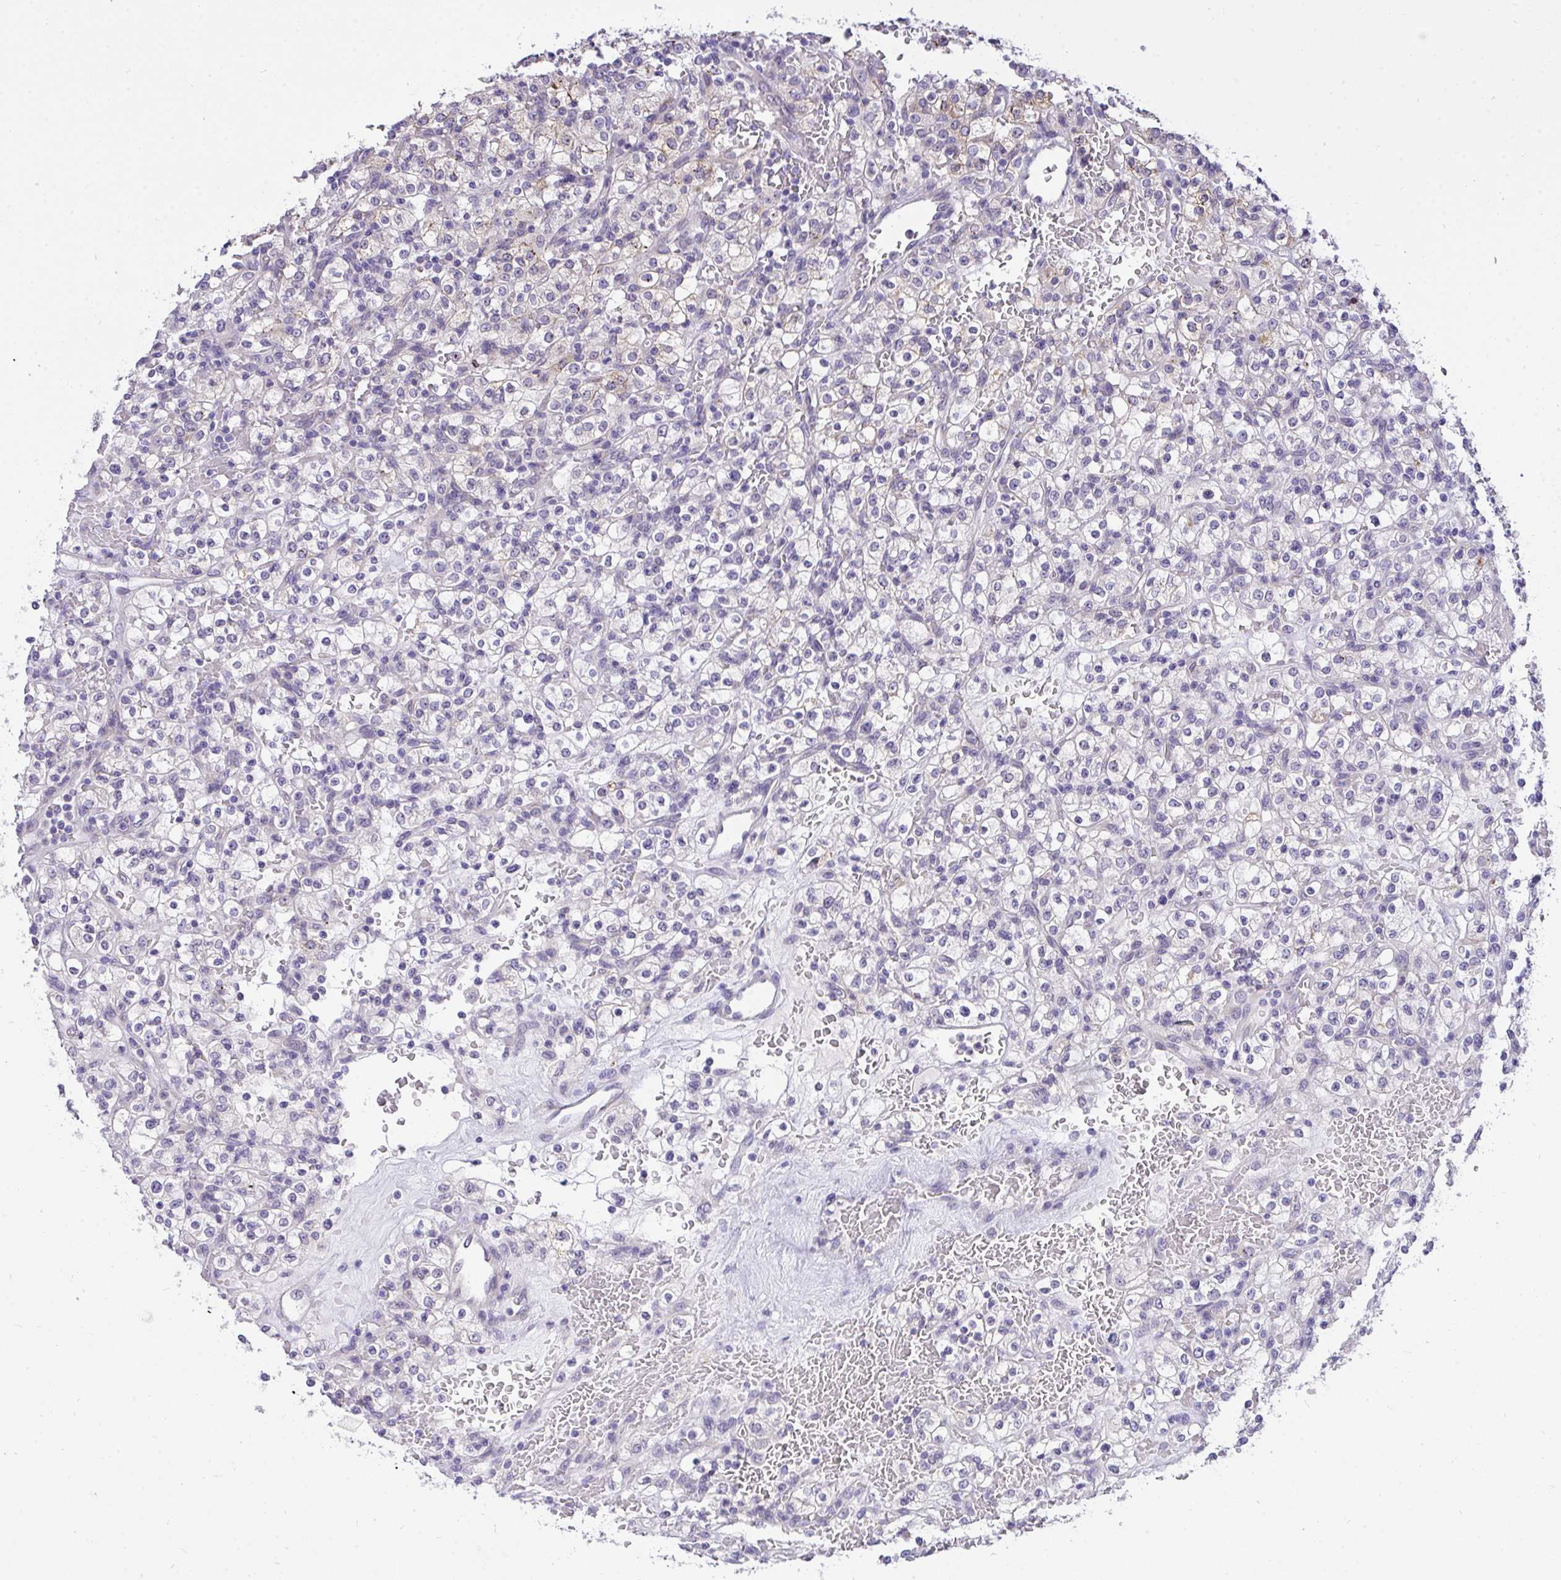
{"staining": {"intensity": "weak", "quantity": "<25%", "location": "cytoplasmic/membranous"}, "tissue": "renal cancer", "cell_type": "Tumor cells", "image_type": "cancer", "snomed": [{"axis": "morphology", "description": "Normal tissue, NOS"}, {"axis": "morphology", "description": "Adenocarcinoma, NOS"}, {"axis": "topography", "description": "Kidney"}], "caption": "The micrograph exhibits no staining of tumor cells in renal cancer.", "gene": "VGLL3", "patient": {"sex": "female", "age": 72}}